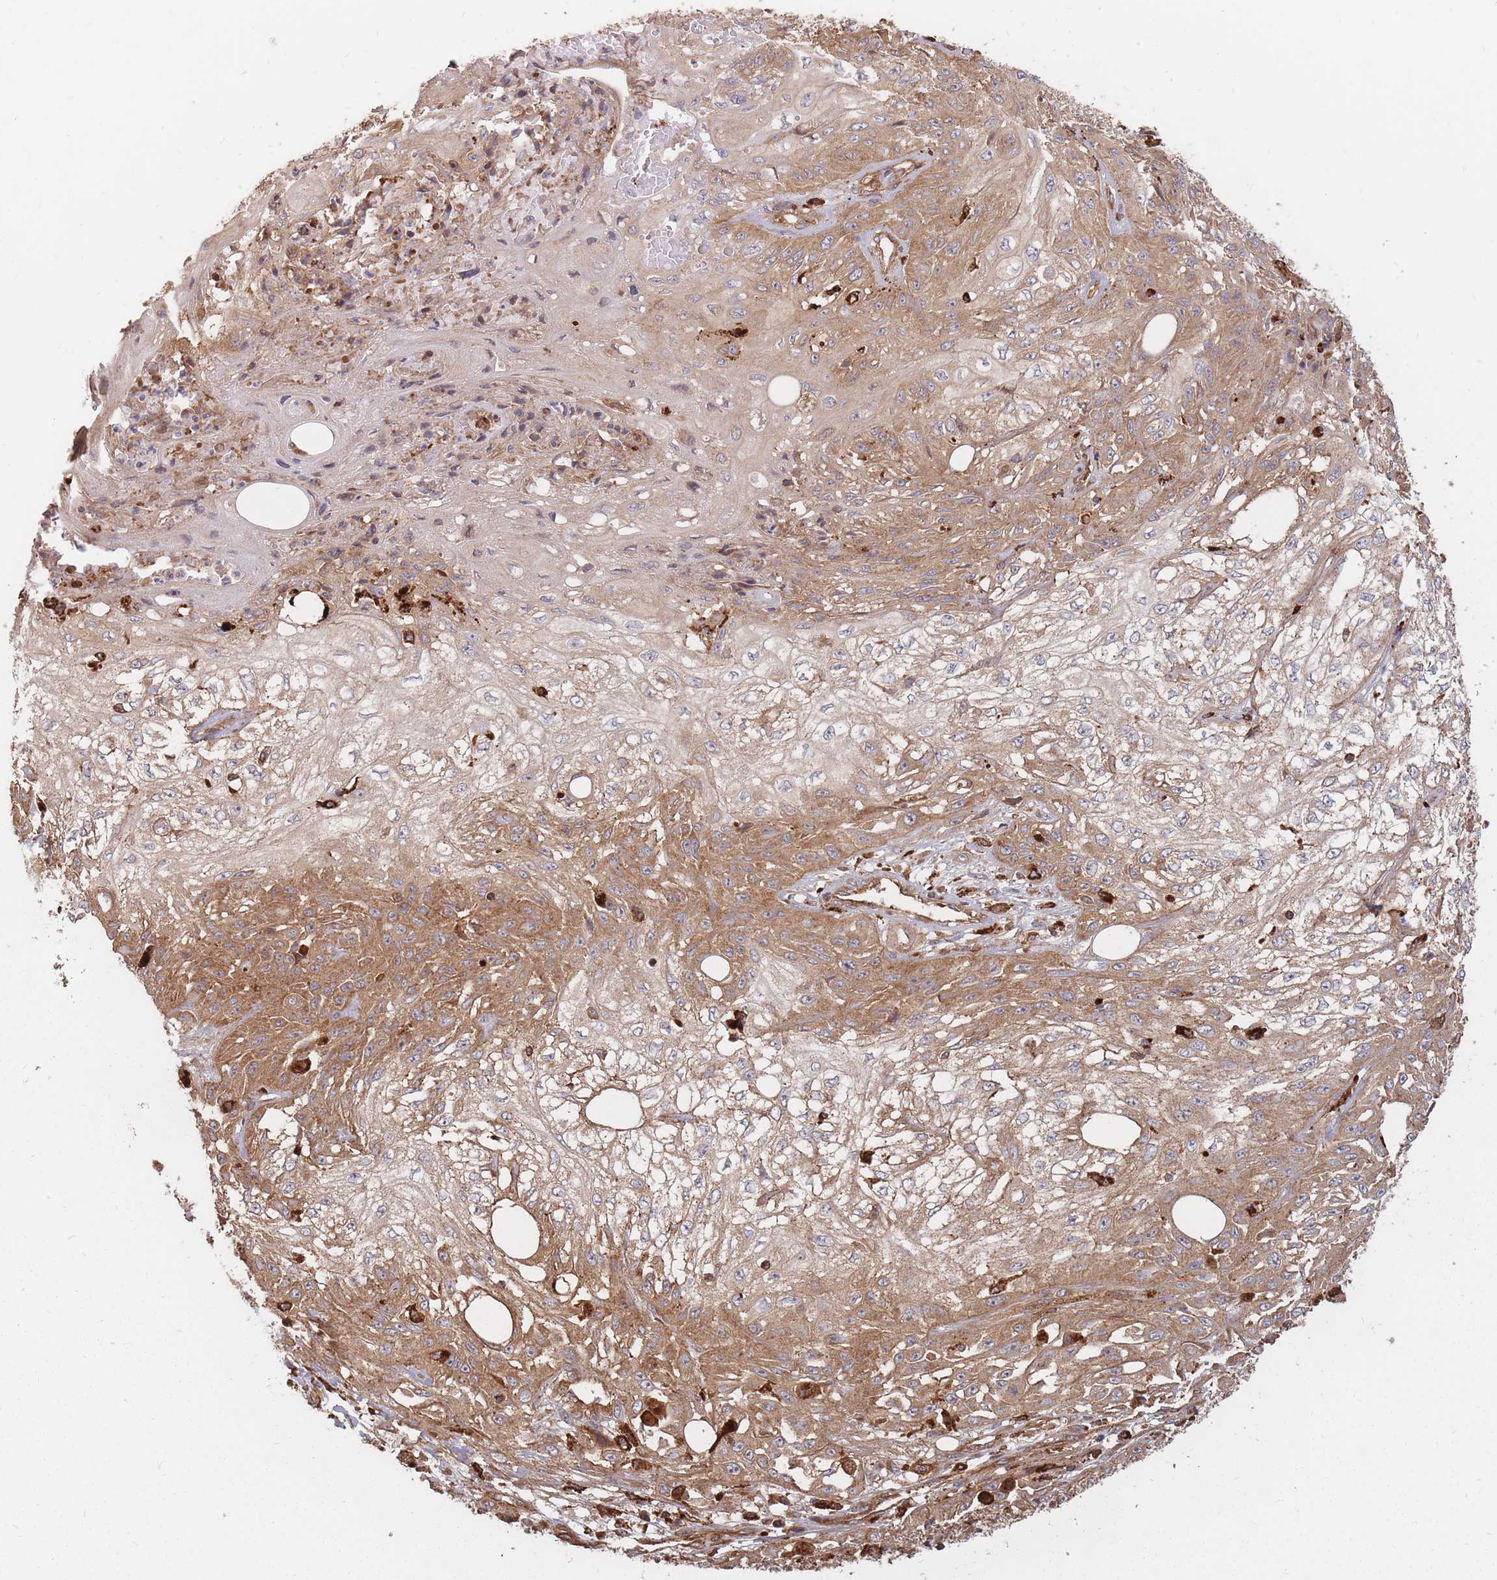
{"staining": {"intensity": "moderate", "quantity": ">75%", "location": "cytoplasmic/membranous"}, "tissue": "skin cancer", "cell_type": "Tumor cells", "image_type": "cancer", "snomed": [{"axis": "morphology", "description": "Squamous cell carcinoma, NOS"}, {"axis": "morphology", "description": "Squamous cell carcinoma, metastatic, NOS"}, {"axis": "topography", "description": "Skin"}, {"axis": "topography", "description": "Lymph node"}], "caption": "This histopathology image shows metastatic squamous cell carcinoma (skin) stained with IHC to label a protein in brown. The cytoplasmic/membranous of tumor cells show moderate positivity for the protein. Nuclei are counter-stained blue.", "gene": "RASSF2", "patient": {"sex": "male", "age": 75}}